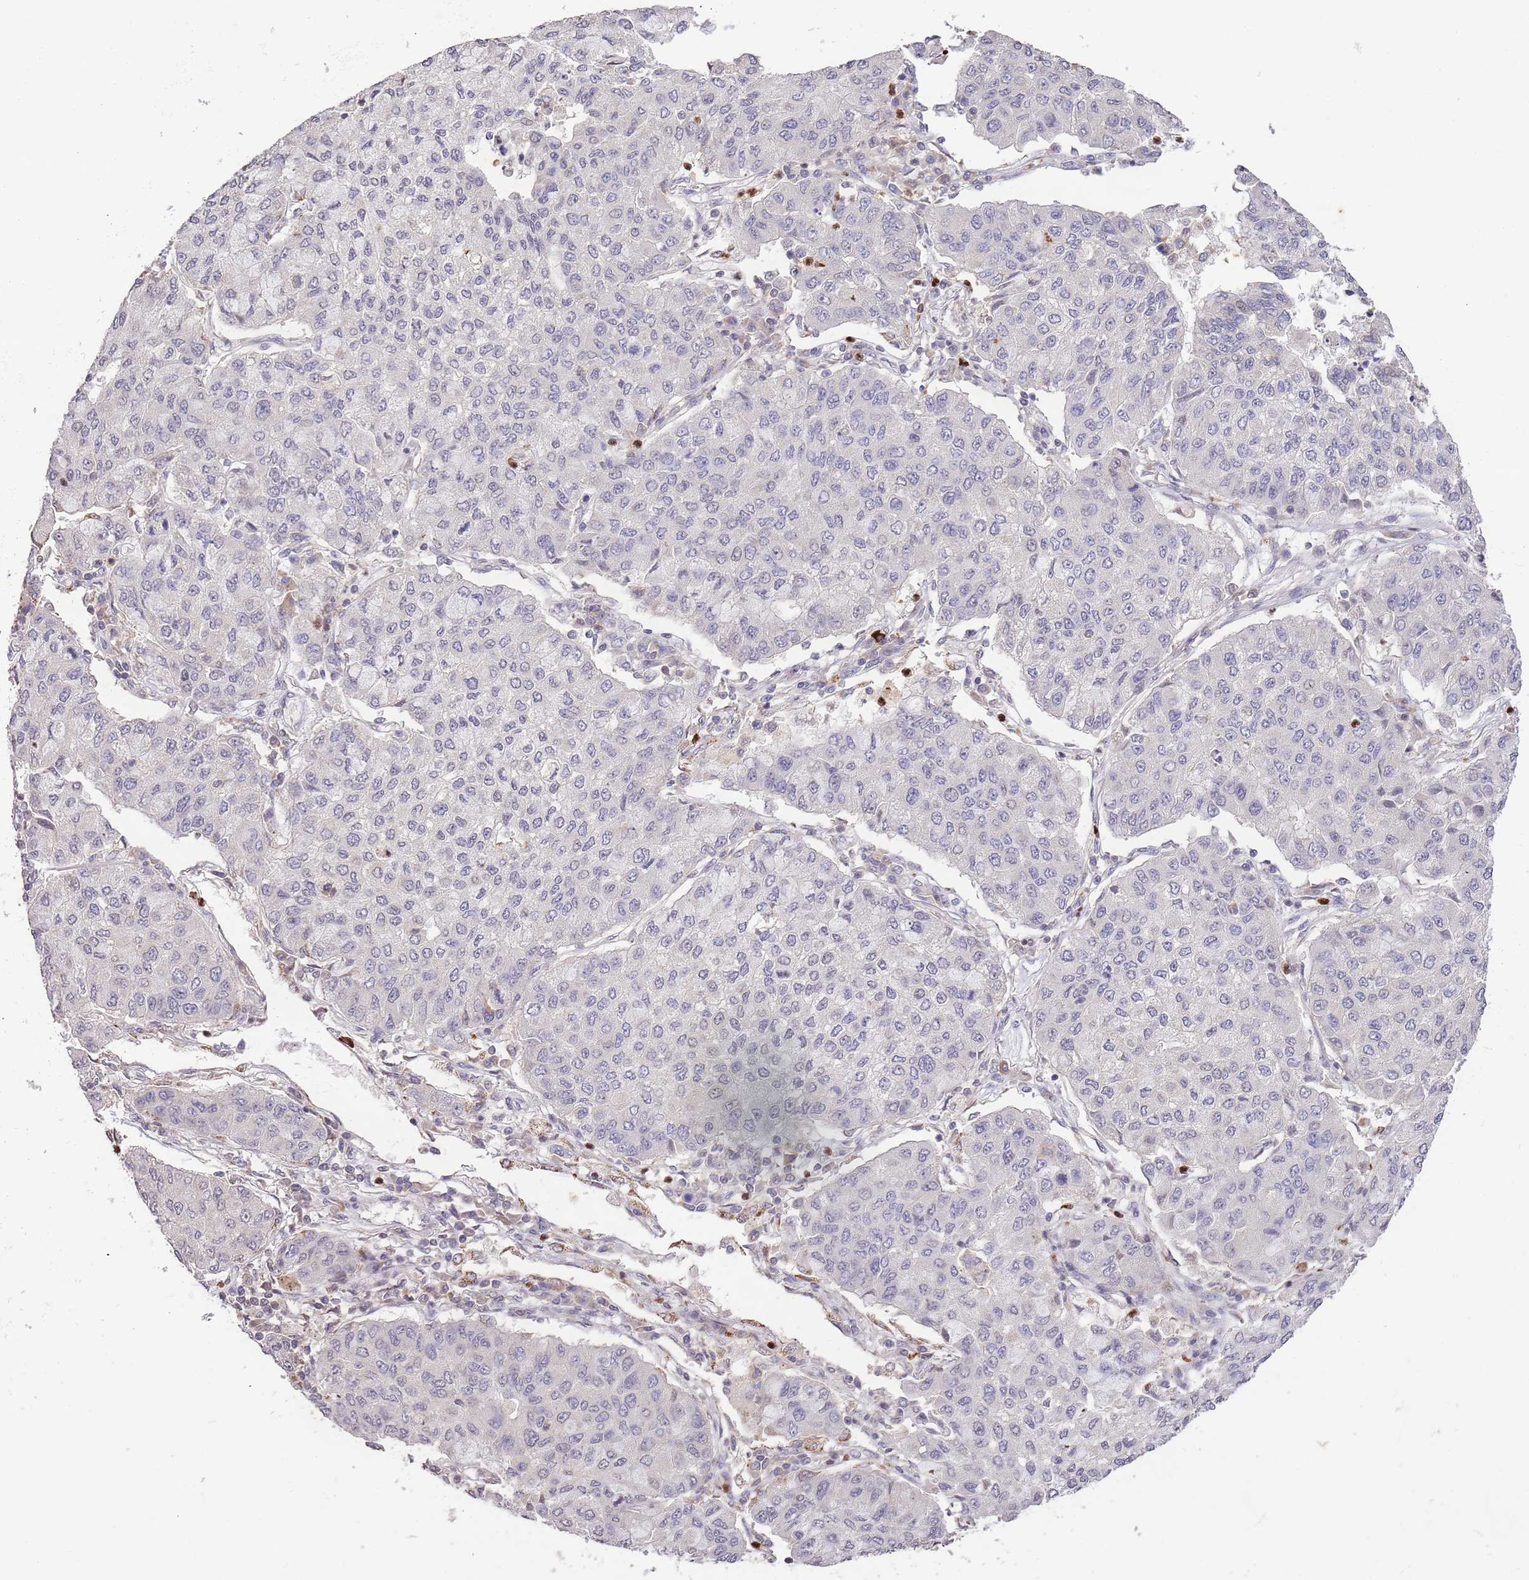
{"staining": {"intensity": "negative", "quantity": "none", "location": "none"}, "tissue": "lung cancer", "cell_type": "Tumor cells", "image_type": "cancer", "snomed": [{"axis": "morphology", "description": "Squamous cell carcinoma, NOS"}, {"axis": "topography", "description": "Lung"}], "caption": "A micrograph of lung squamous cell carcinoma stained for a protein displays no brown staining in tumor cells.", "gene": "SLC16A4", "patient": {"sex": "male", "age": 74}}